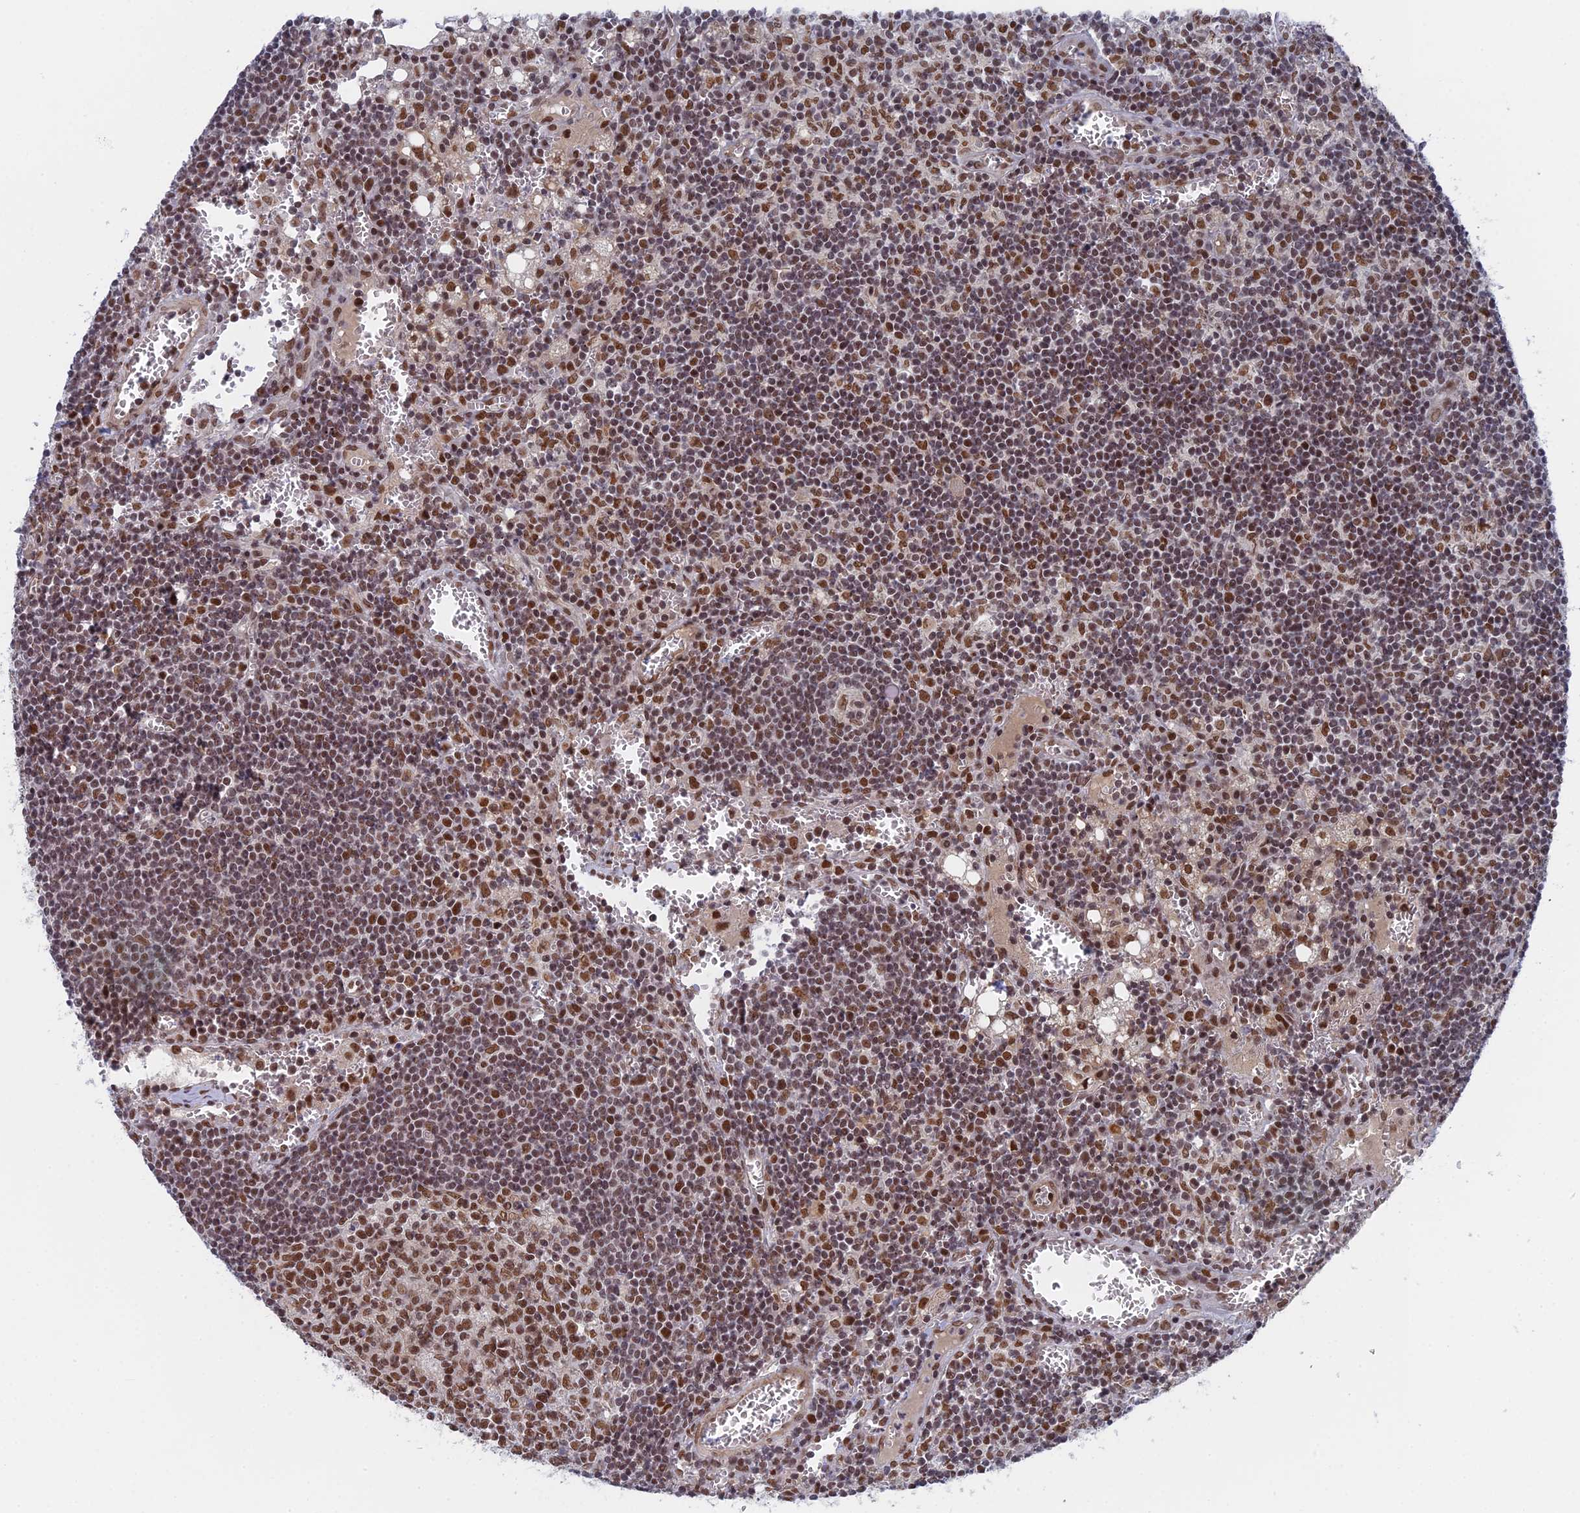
{"staining": {"intensity": "moderate", "quantity": ">75%", "location": "nuclear"}, "tissue": "lymph node", "cell_type": "Germinal center cells", "image_type": "normal", "snomed": [{"axis": "morphology", "description": "Normal tissue, NOS"}, {"axis": "topography", "description": "Lymph node"}], "caption": "Lymph node stained for a protein (brown) exhibits moderate nuclear positive positivity in about >75% of germinal center cells.", "gene": "CCDC85A", "patient": {"sex": "female", "age": 73}}